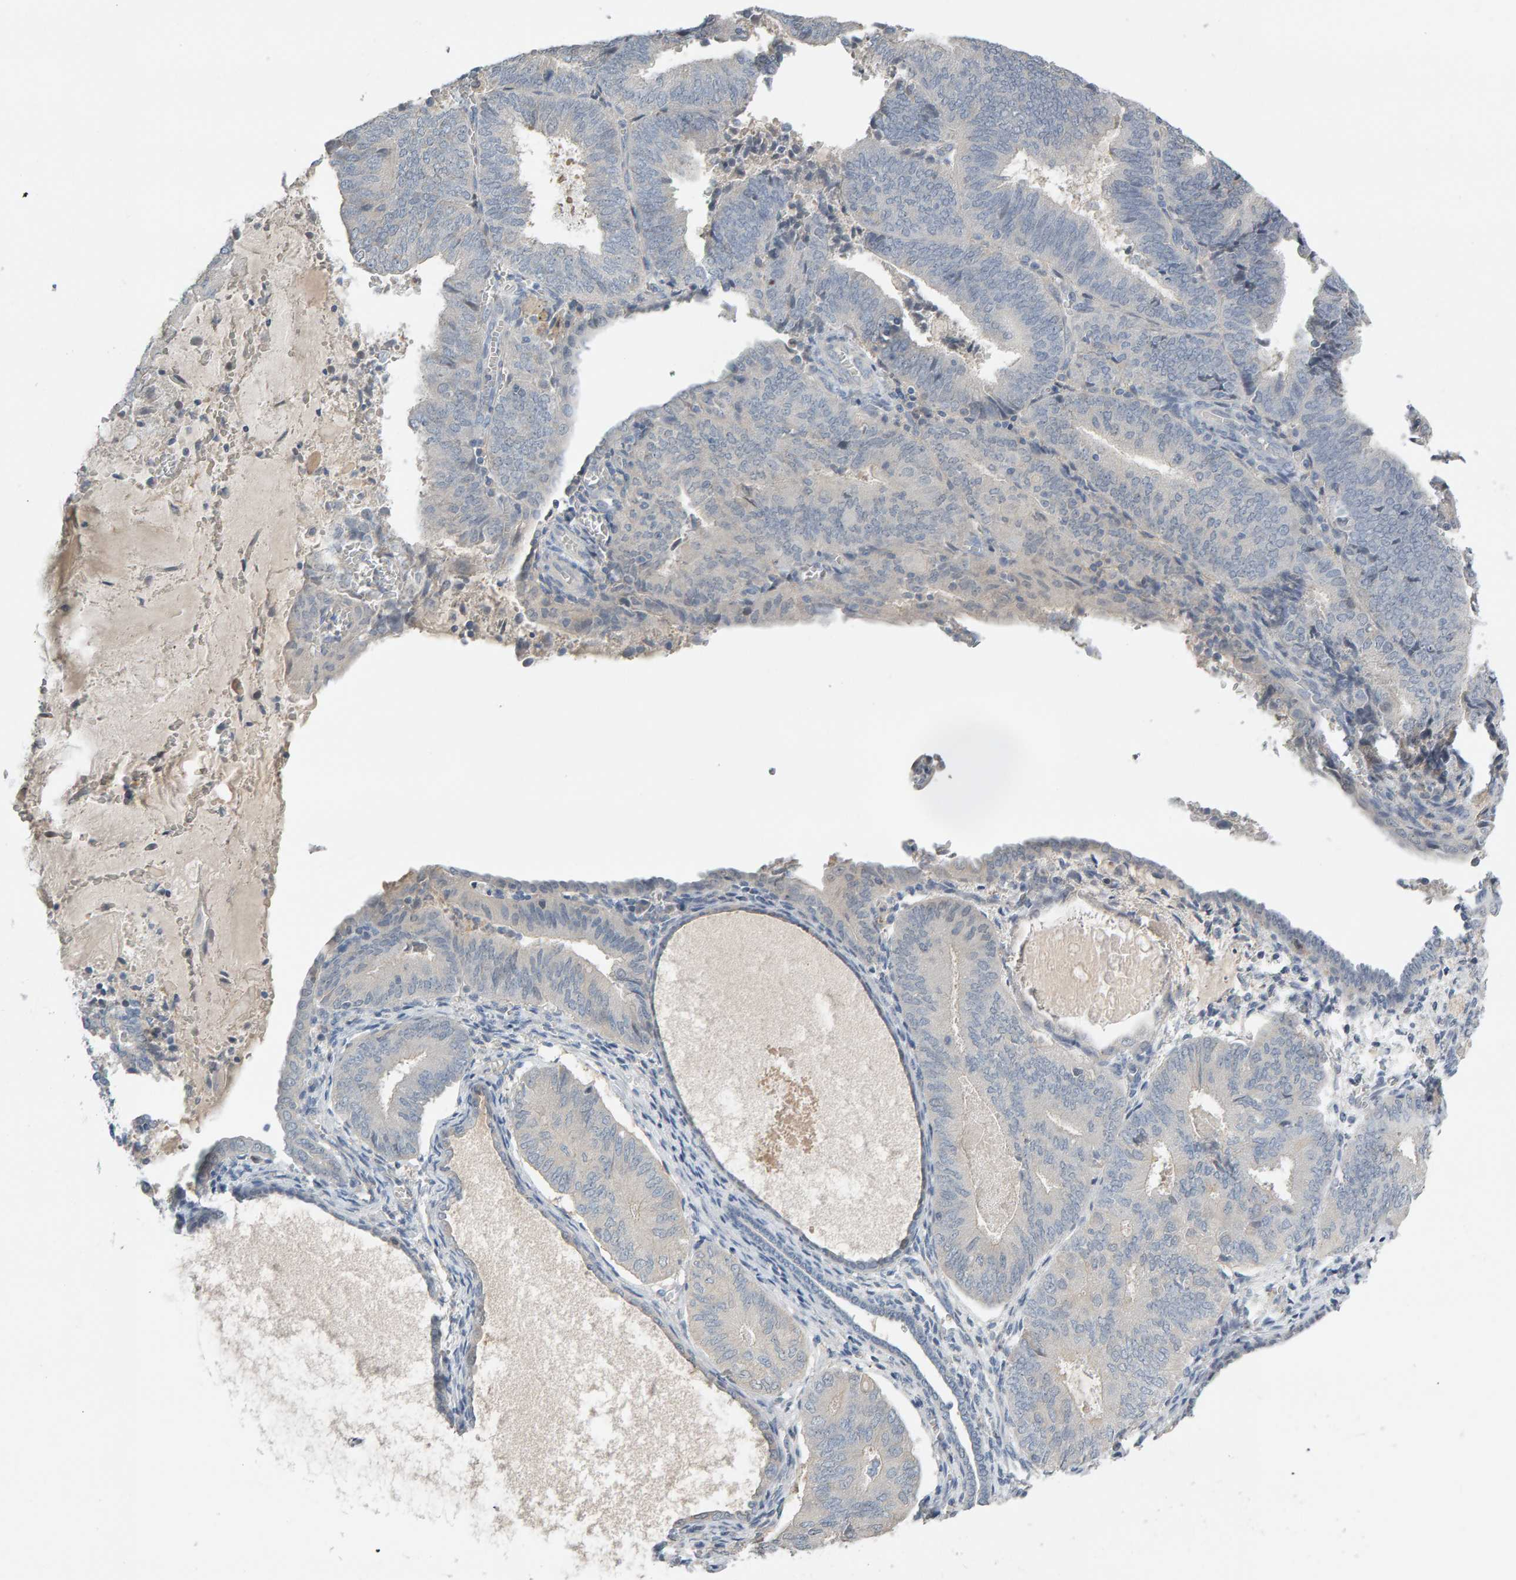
{"staining": {"intensity": "negative", "quantity": "none", "location": "none"}, "tissue": "endometrial cancer", "cell_type": "Tumor cells", "image_type": "cancer", "snomed": [{"axis": "morphology", "description": "Adenocarcinoma, NOS"}, {"axis": "topography", "description": "Endometrium"}], "caption": "DAB immunohistochemical staining of human endometrial cancer (adenocarcinoma) shows no significant staining in tumor cells.", "gene": "GFUS", "patient": {"sex": "female", "age": 81}}